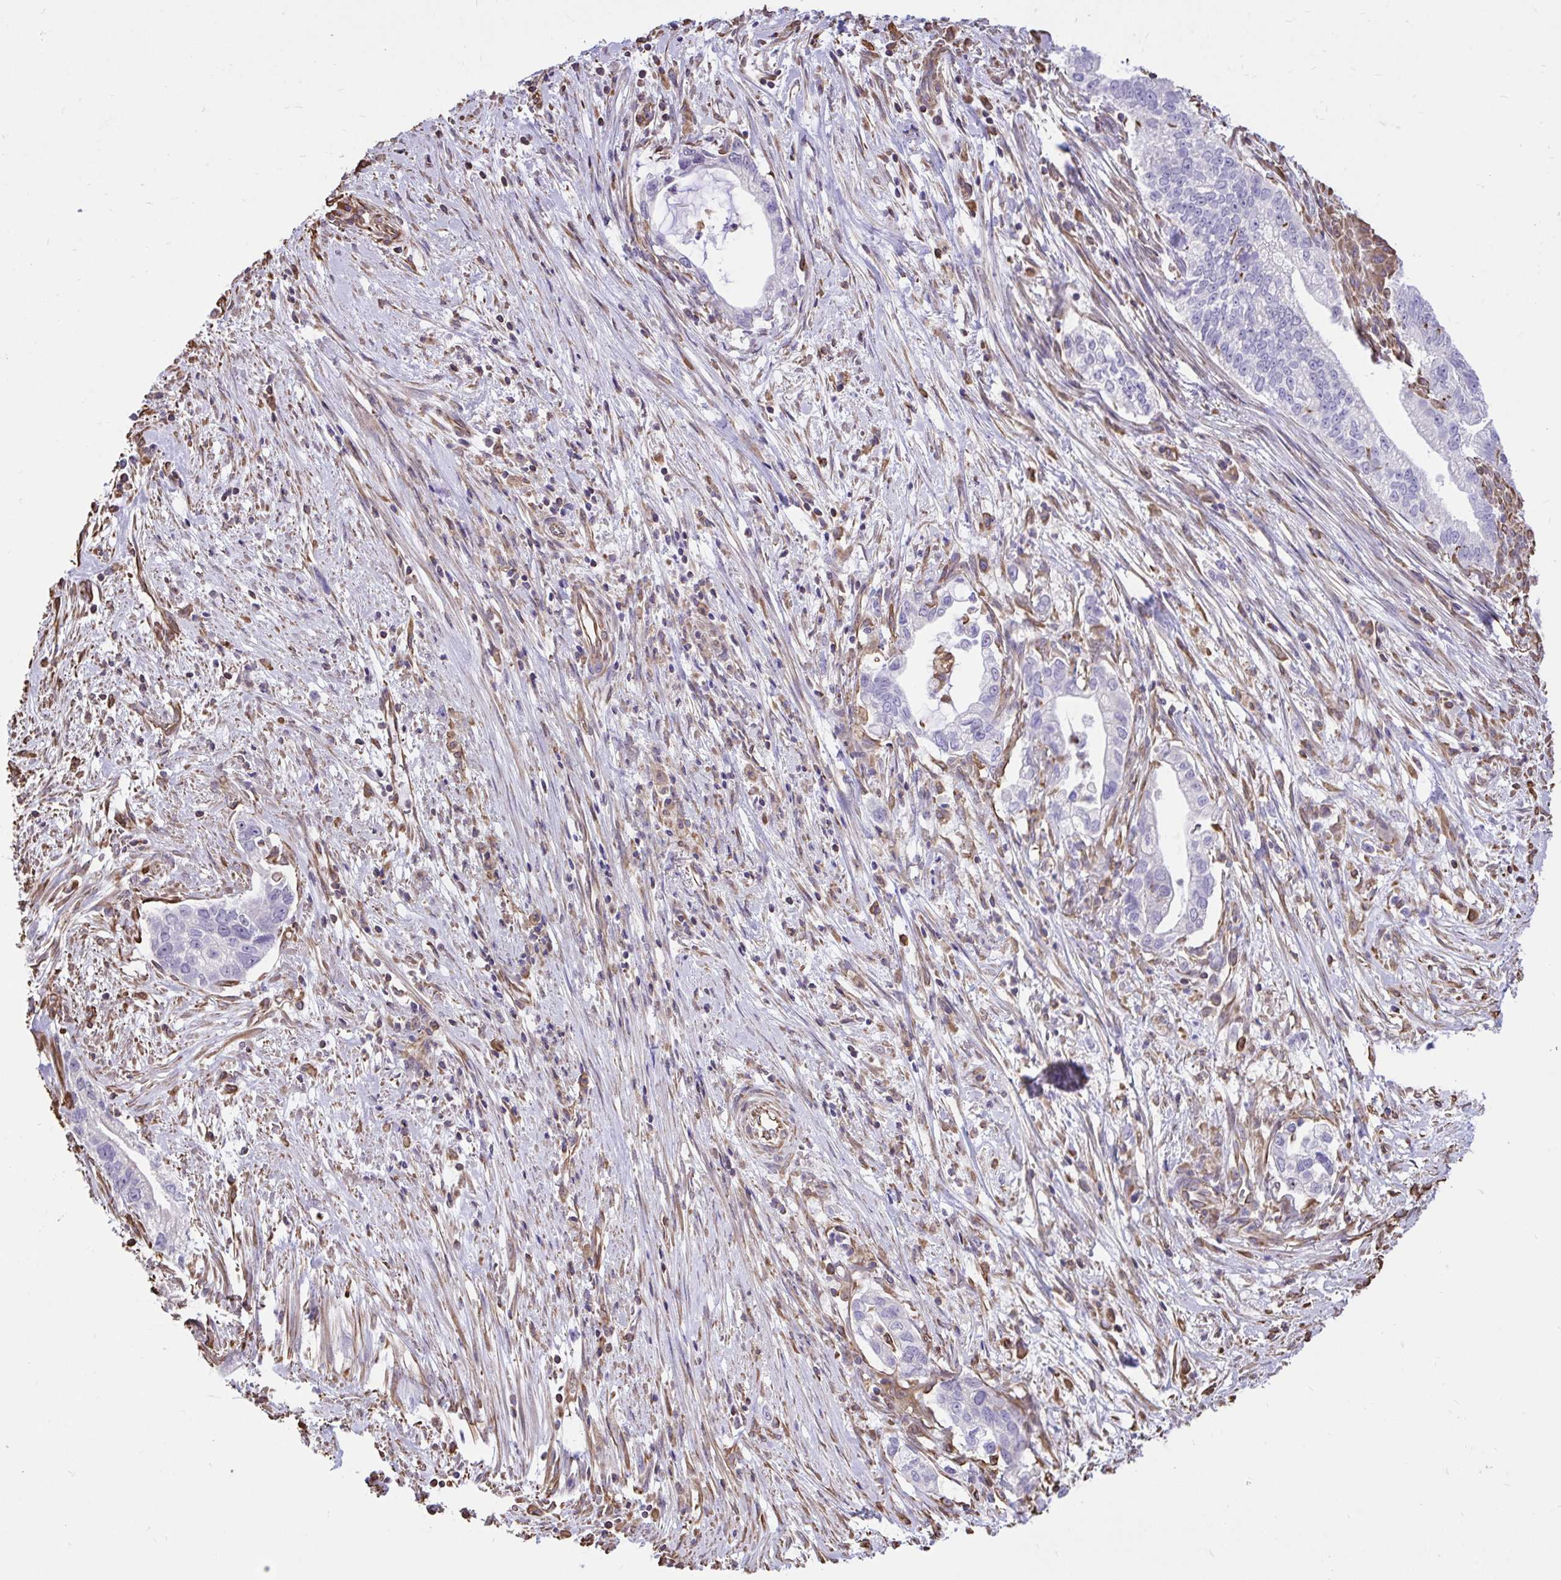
{"staining": {"intensity": "negative", "quantity": "none", "location": "none"}, "tissue": "pancreatic cancer", "cell_type": "Tumor cells", "image_type": "cancer", "snomed": [{"axis": "morphology", "description": "Adenocarcinoma, NOS"}, {"axis": "topography", "description": "Pancreas"}], "caption": "This histopathology image is of adenocarcinoma (pancreatic) stained with immunohistochemistry (IHC) to label a protein in brown with the nuclei are counter-stained blue. There is no staining in tumor cells. (DAB (3,3'-diaminobenzidine) immunohistochemistry (IHC), high magnification).", "gene": "RNF103", "patient": {"sex": "male", "age": 70}}